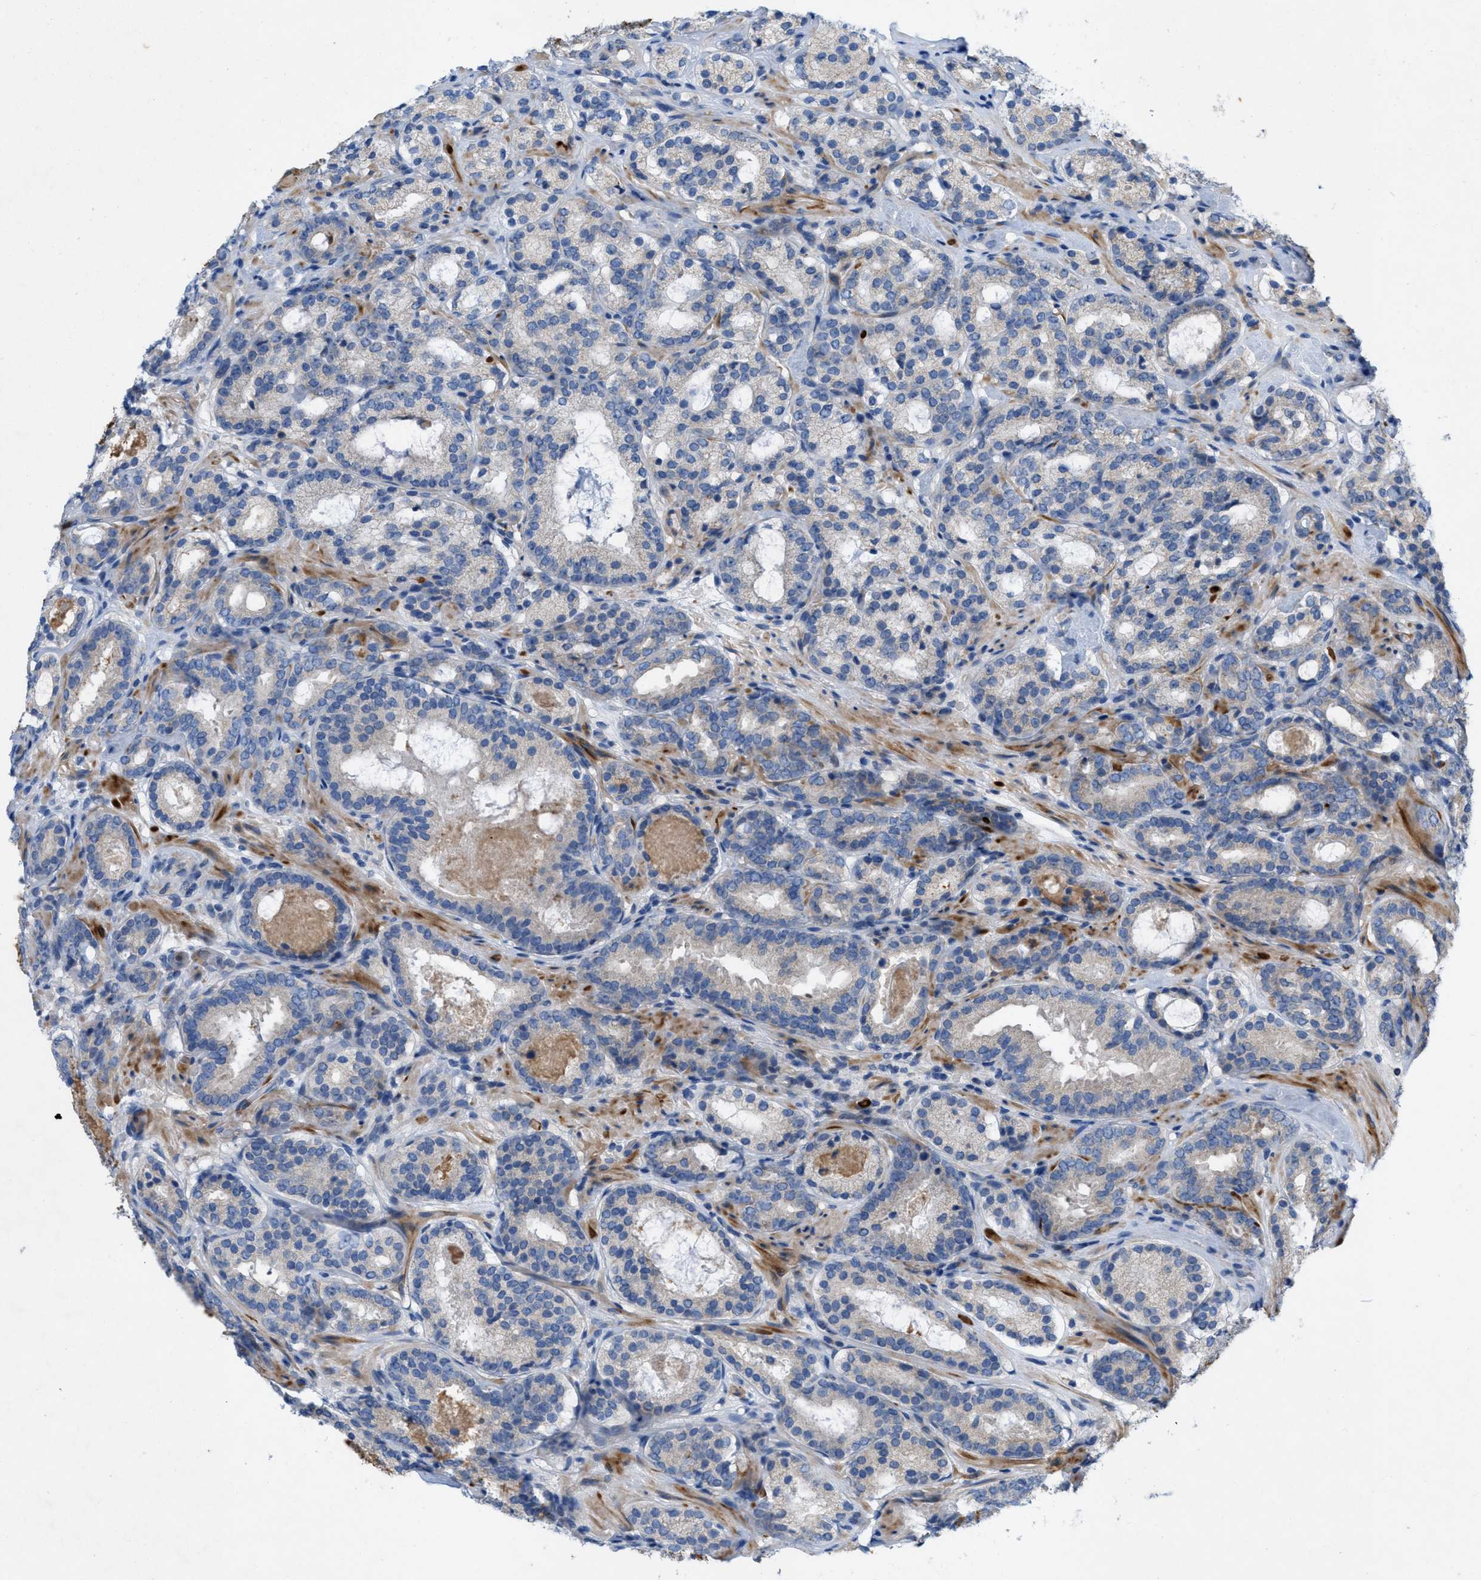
{"staining": {"intensity": "negative", "quantity": "none", "location": "none"}, "tissue": "prostate cancer", "cell_type": "Tumor cells", "image_type": "cancer", "snomed": [{"axis": "morphology", "description": "Adenocarcinoma, Low grade"}, {"axis": "topography", "description": "Prostate"}], "caption": "An image of human prostate cancer is negative for staining in tumor cells. (Stains: DAB (3,3'-diaminobenzidine) immunohistochemistry with hematoxylin counter stain, Microscopy: brightfield microscopy at high magnification).", "gene": "PLPPR5", "patient": {"sex": "male", "age": 69}}